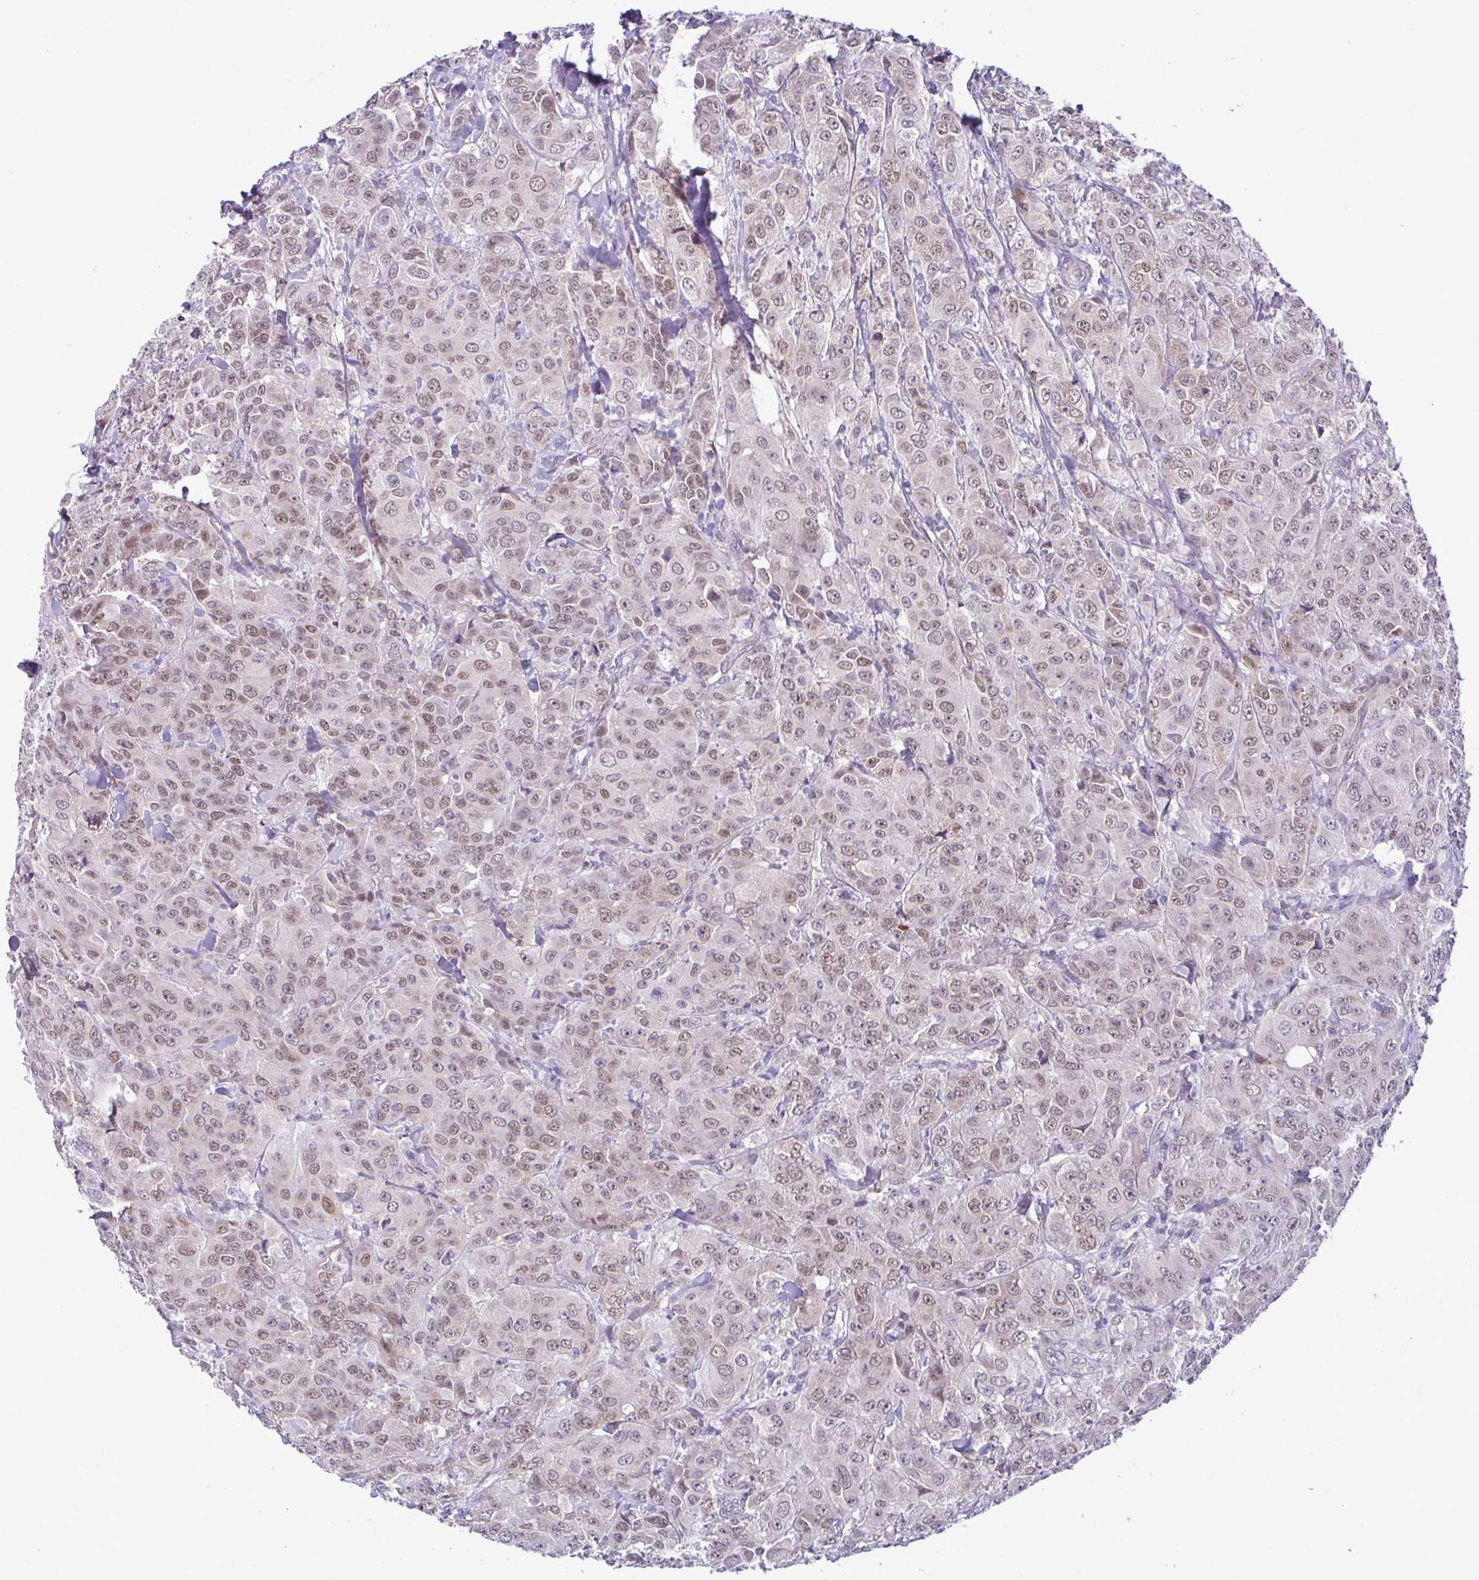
{"staining": {"intensity": "weak", "quantity": "25%-75%", "location": "nuclear"}, "tissue": "breast cancer", "cell_type": "Tumor cells", "image_type": "cancer", "snomed": [{"axis": "morphology", "description": "Normal tissue, NOS"}, {"axis": "morphology", "description": "Duct carcinoma"}, {"axis": "topography", "description": "Breast"}], "caption": "Immunohistochemistry (DAB) staining of breast cancer reveals weak nuclear protein staining in approximately 25%-75% of tumor cells.", "gene": "RBM3", "patient": {"sex": "female", "age": 43}}